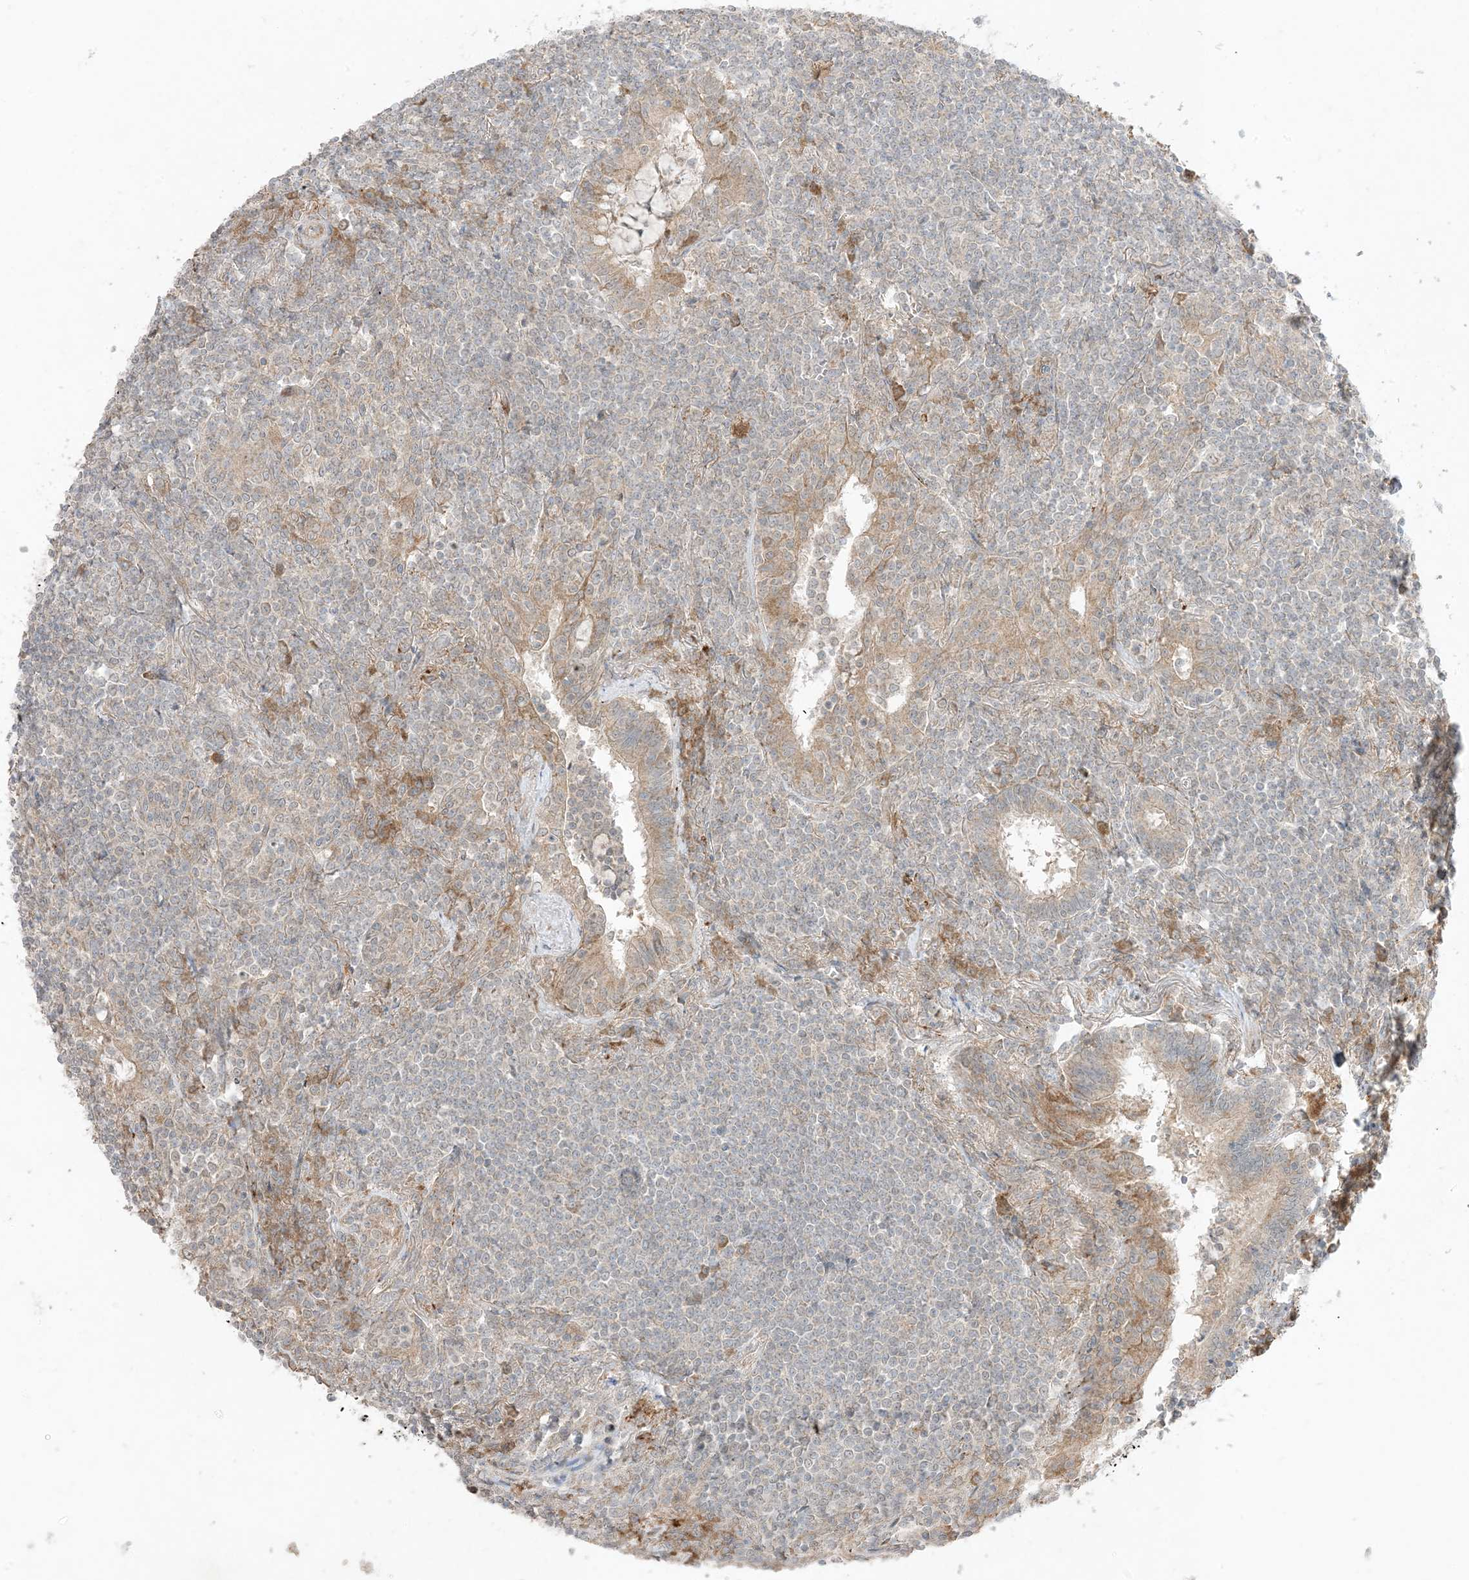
{"staining": {"intensity": "negative", "quantity": "none", "location": "none"}, "tissue": "lymphoma", "cell_type": "Tumor cells", "image_type": "cancer", "snomed": [{"axis": "morphology", "description": "Malignant lymphoma, non-Hodgkin's type, Low grade"}, {"axis": "topography", "description": "Lung"}], "caption": "Tumor cells are negative for protein expression in human lymphoma.", "gene": "ODC1", "patient": {"sex": "female", "age": 71}}